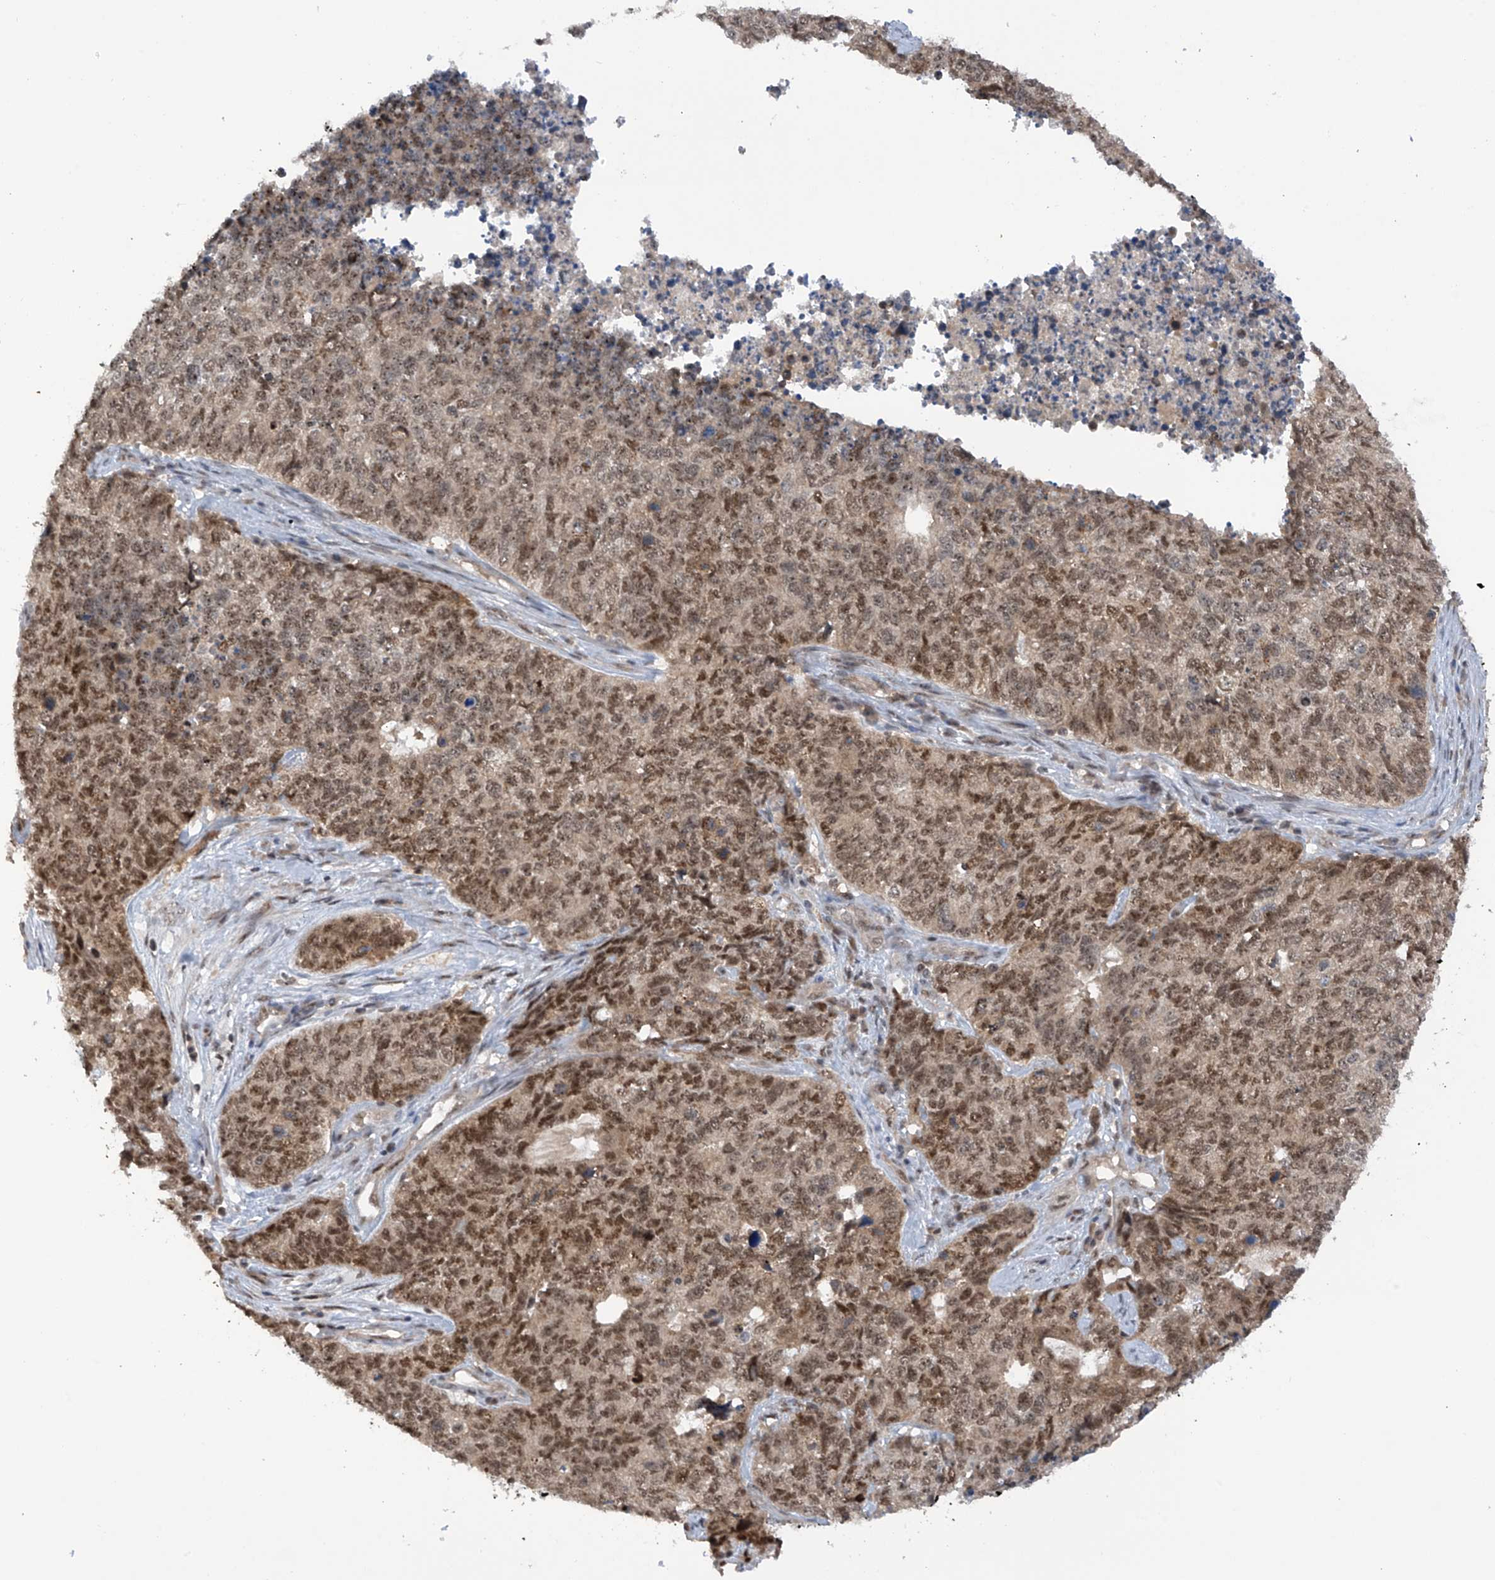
{"staining": {"intensity": "moderate", "quantity": ">75%", "location": "nuclear"}, "tissue": "cervical cancer", "cell_type": "Tumor cells", "image_type": "cancer", "snomed": [{"axis": "morphology", "description": "Squamous cell carcinoma, NOS"}, {"axis": "topography", "description": "Cervix"}], "caption": "A photomicrograph of human cervical cancer (squamous cell carcinoma) stained for a protein demonstrates moderate nuclear brown staining in tumor cells.", "gene": "RPAIN", "patient": {"sex": "female", "age": 63}}